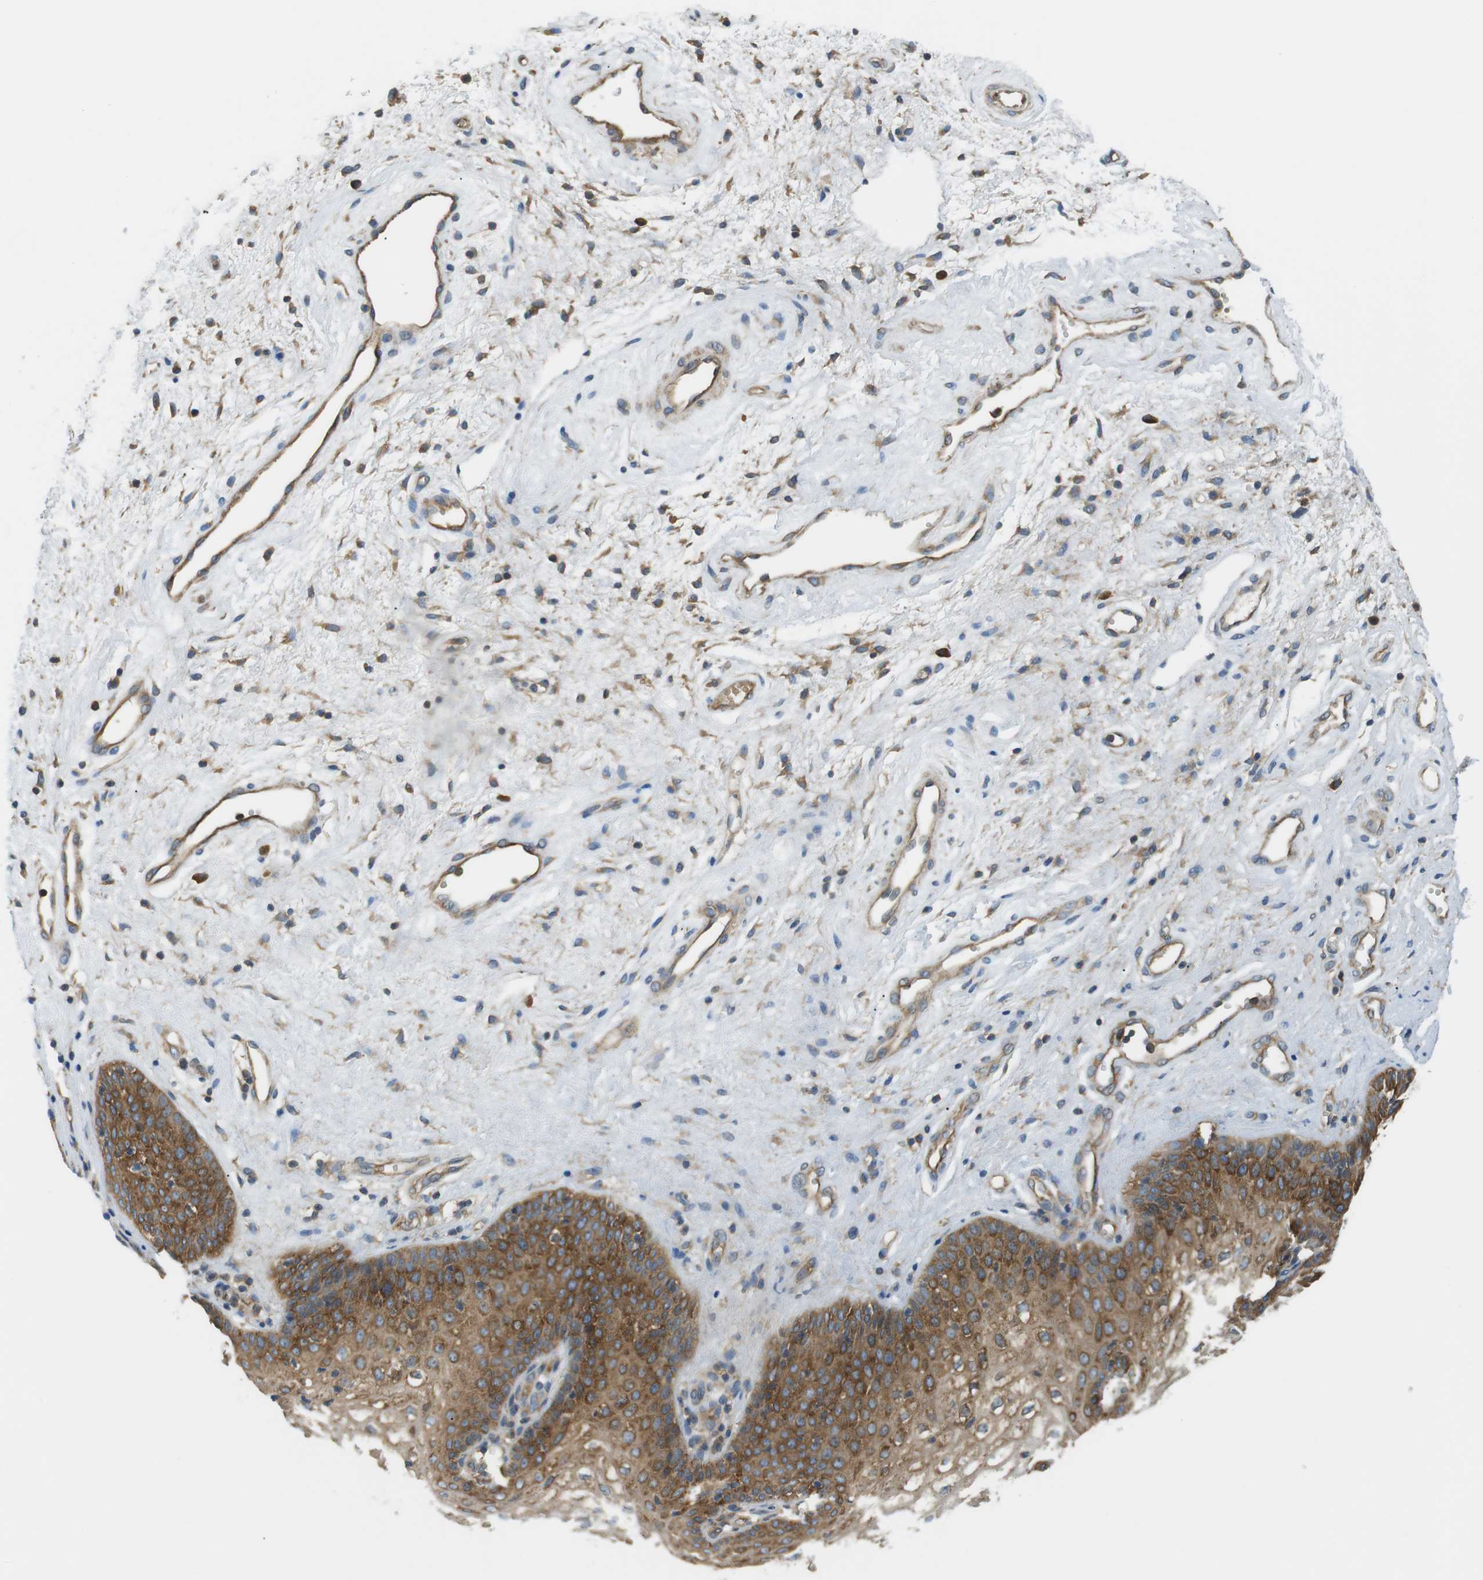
{"staining": {"intensity": "moderate", "quantity": ">75%", "location": "cytoplasmic/membranous"}, "tissue": "vagina", "cell_type": "Squamous epithelial cells", "image_type": "normal", "snomed": [{"axis": "morphology", "description": "Normal tissue, NOS"}, {"axis": "topography", "description": "Vagina"}], "caption": "About >75% of squamous epithelial cells in benign vagina show moderate cytoplasmic/membranous protein expression as visualized by brown immunohistochemical staining.", "gene": "TSC1", "patient": {"sex": "female", "age": 34}}